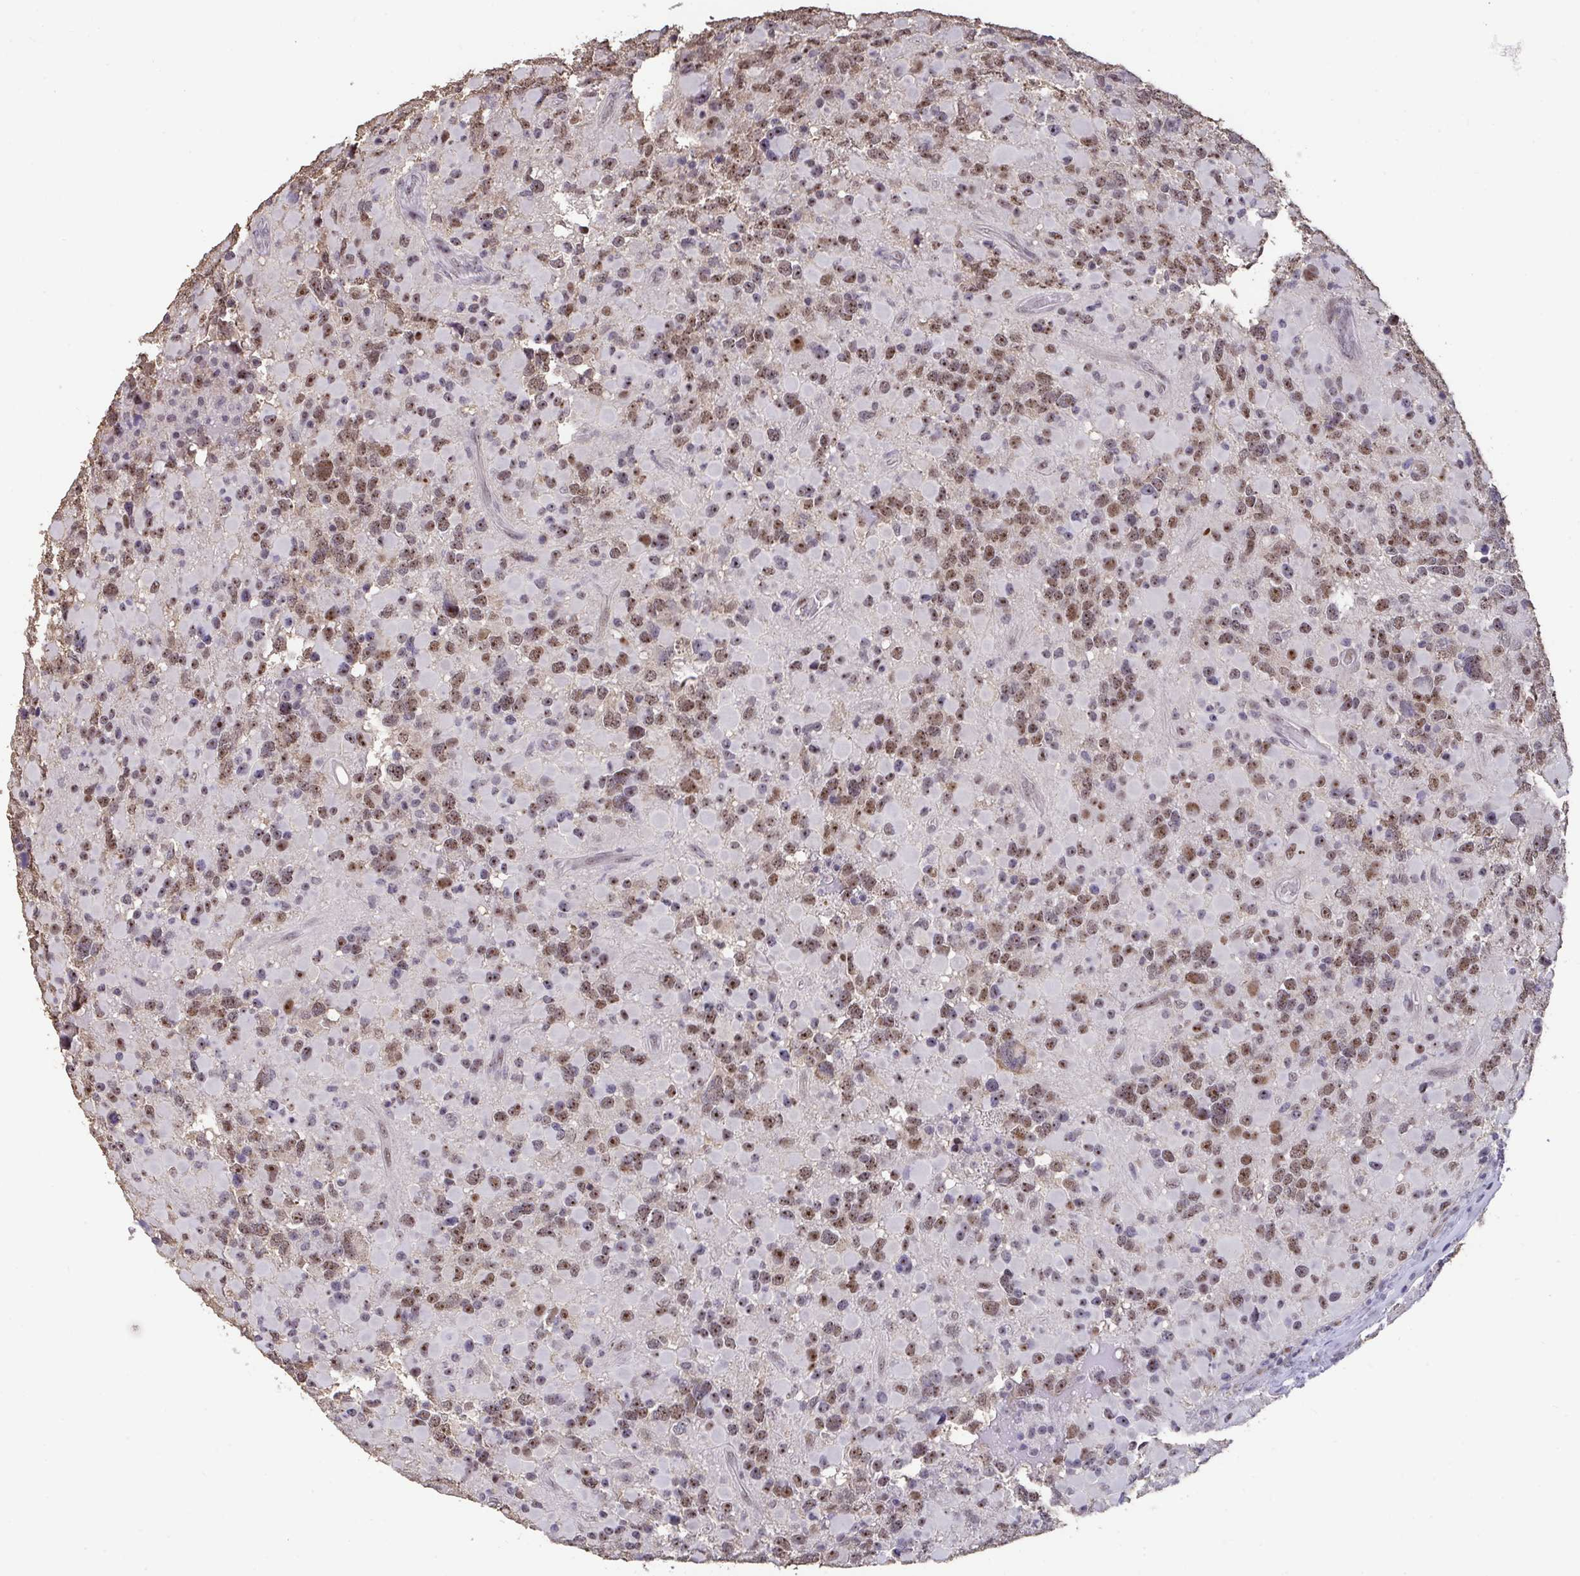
{"staining": {"intensity": "moderate", "quantity": ">75%", "location": "nuclear"}, "tissue": "glioma", "cell_type": "Tumor cells", "image_type": "cancer", "snomed": [{"axis": "morphology", "description": "Glioma, malignant, High grade"}, {"axis": "topography", "description": "Brain"}], "caption": "A micrograph showing moderate nuclear positivity in approximately >75% of tumor cells in glioma, as visualized by brown immunohistochemical staining.", "gene": "SENP3", "patient": {"sex": "female", "age": 40}}